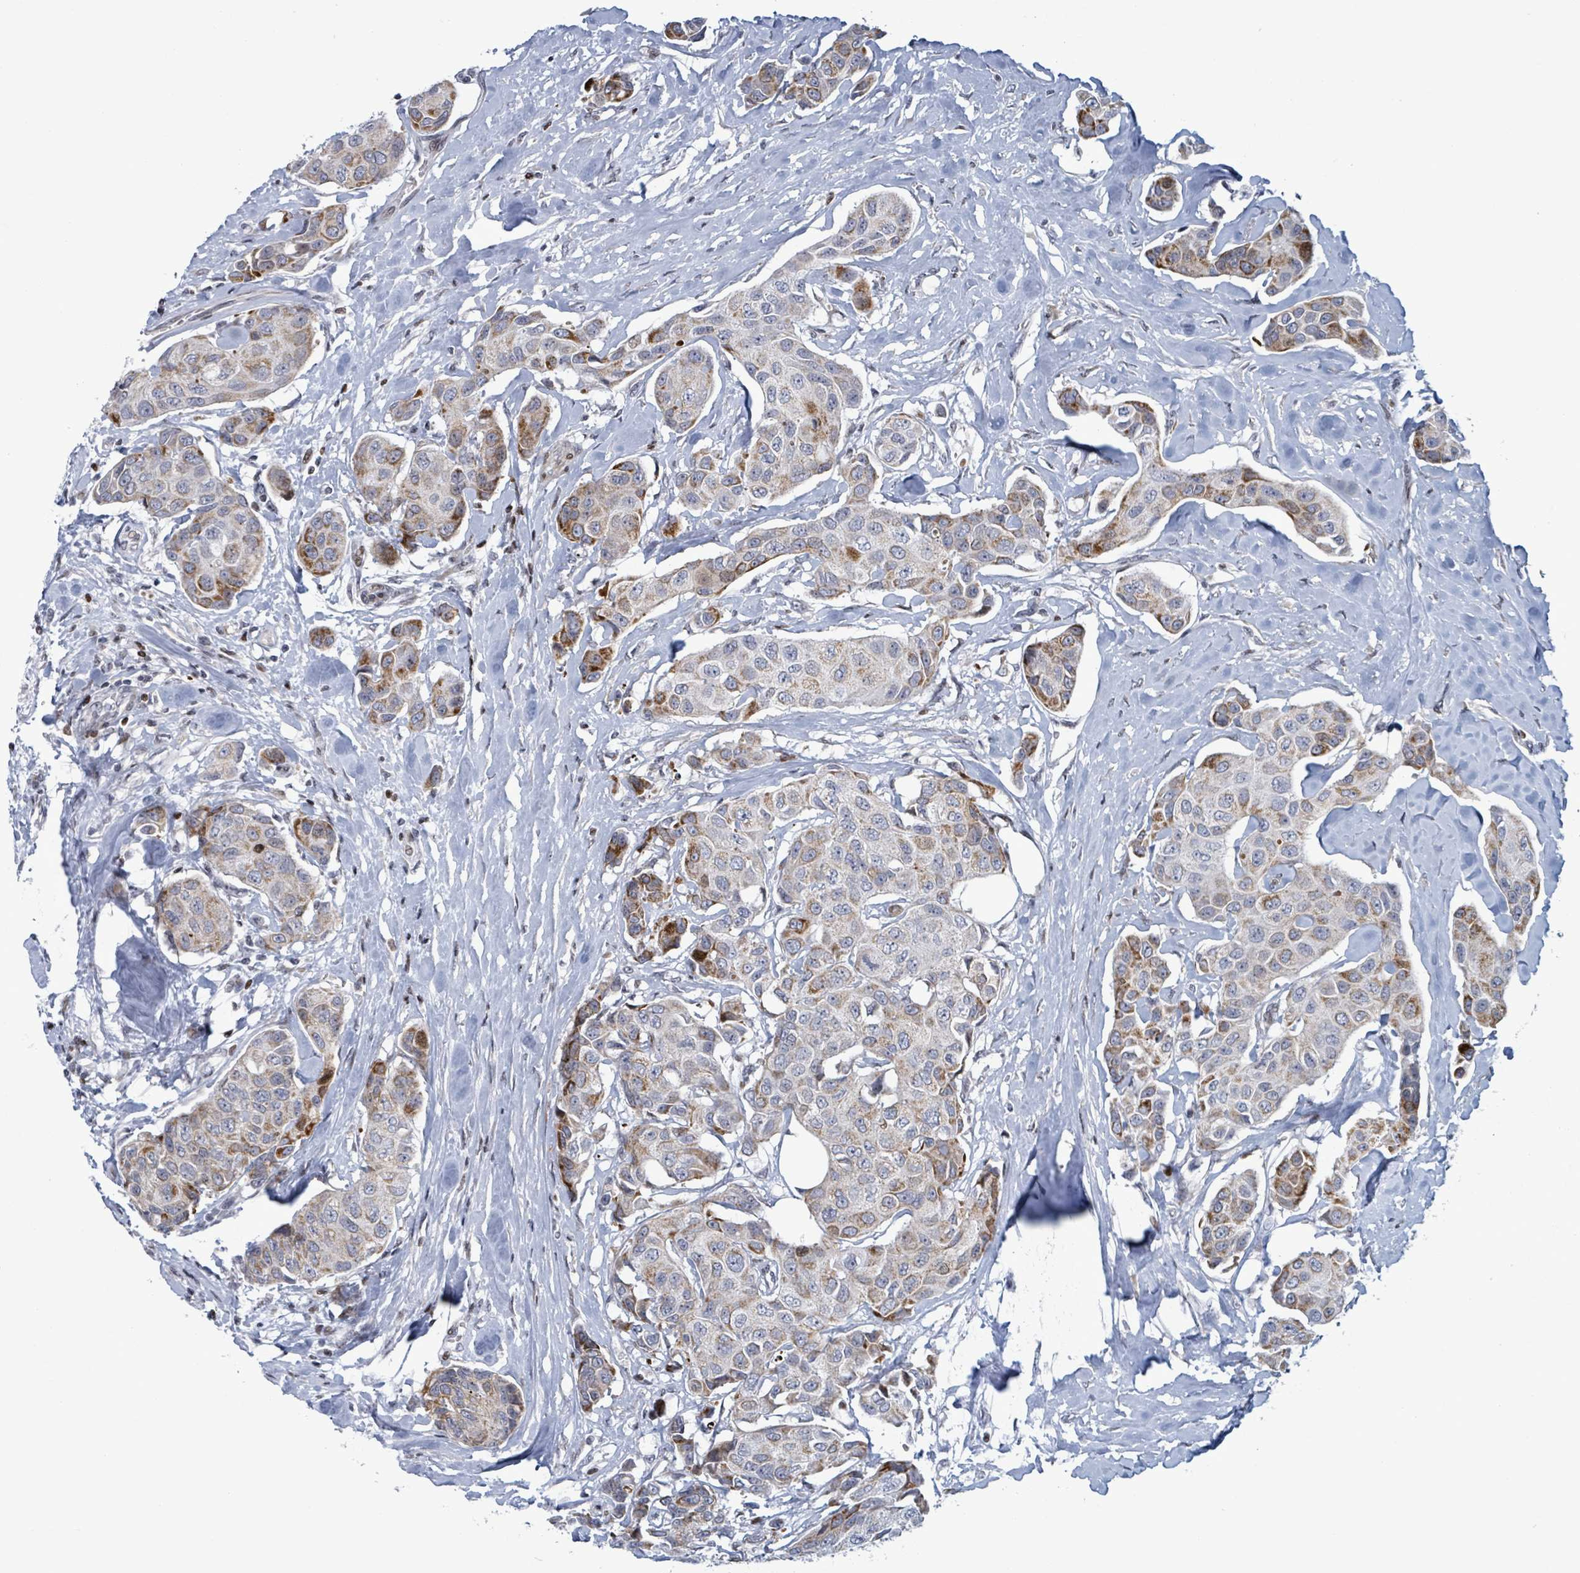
{"staining": {"intensity": "moderate", "quantity": "25%-75%", "location": "cytoplasmic/membranous"}, "tissue": "breast cancer", "cell_type": "Tumor cells", "image_type": "cancer", "snomed": [{"axis": "morphology", "description": "Duct carcinoma"}, {"axis": "topography", "description": "Breast"}, {"axis": "topography", "description": "Lymph node"}], "caption": "IHC image of human breast infiltrating ductal carcinoma stained for a protein (brown), which displays medium levels of moderate cytoplasmic/membranous positivity in about 25%-75% of tumor cells.", "gene": "FNDC4", "patient": {"sex": "female", "age": 80}}